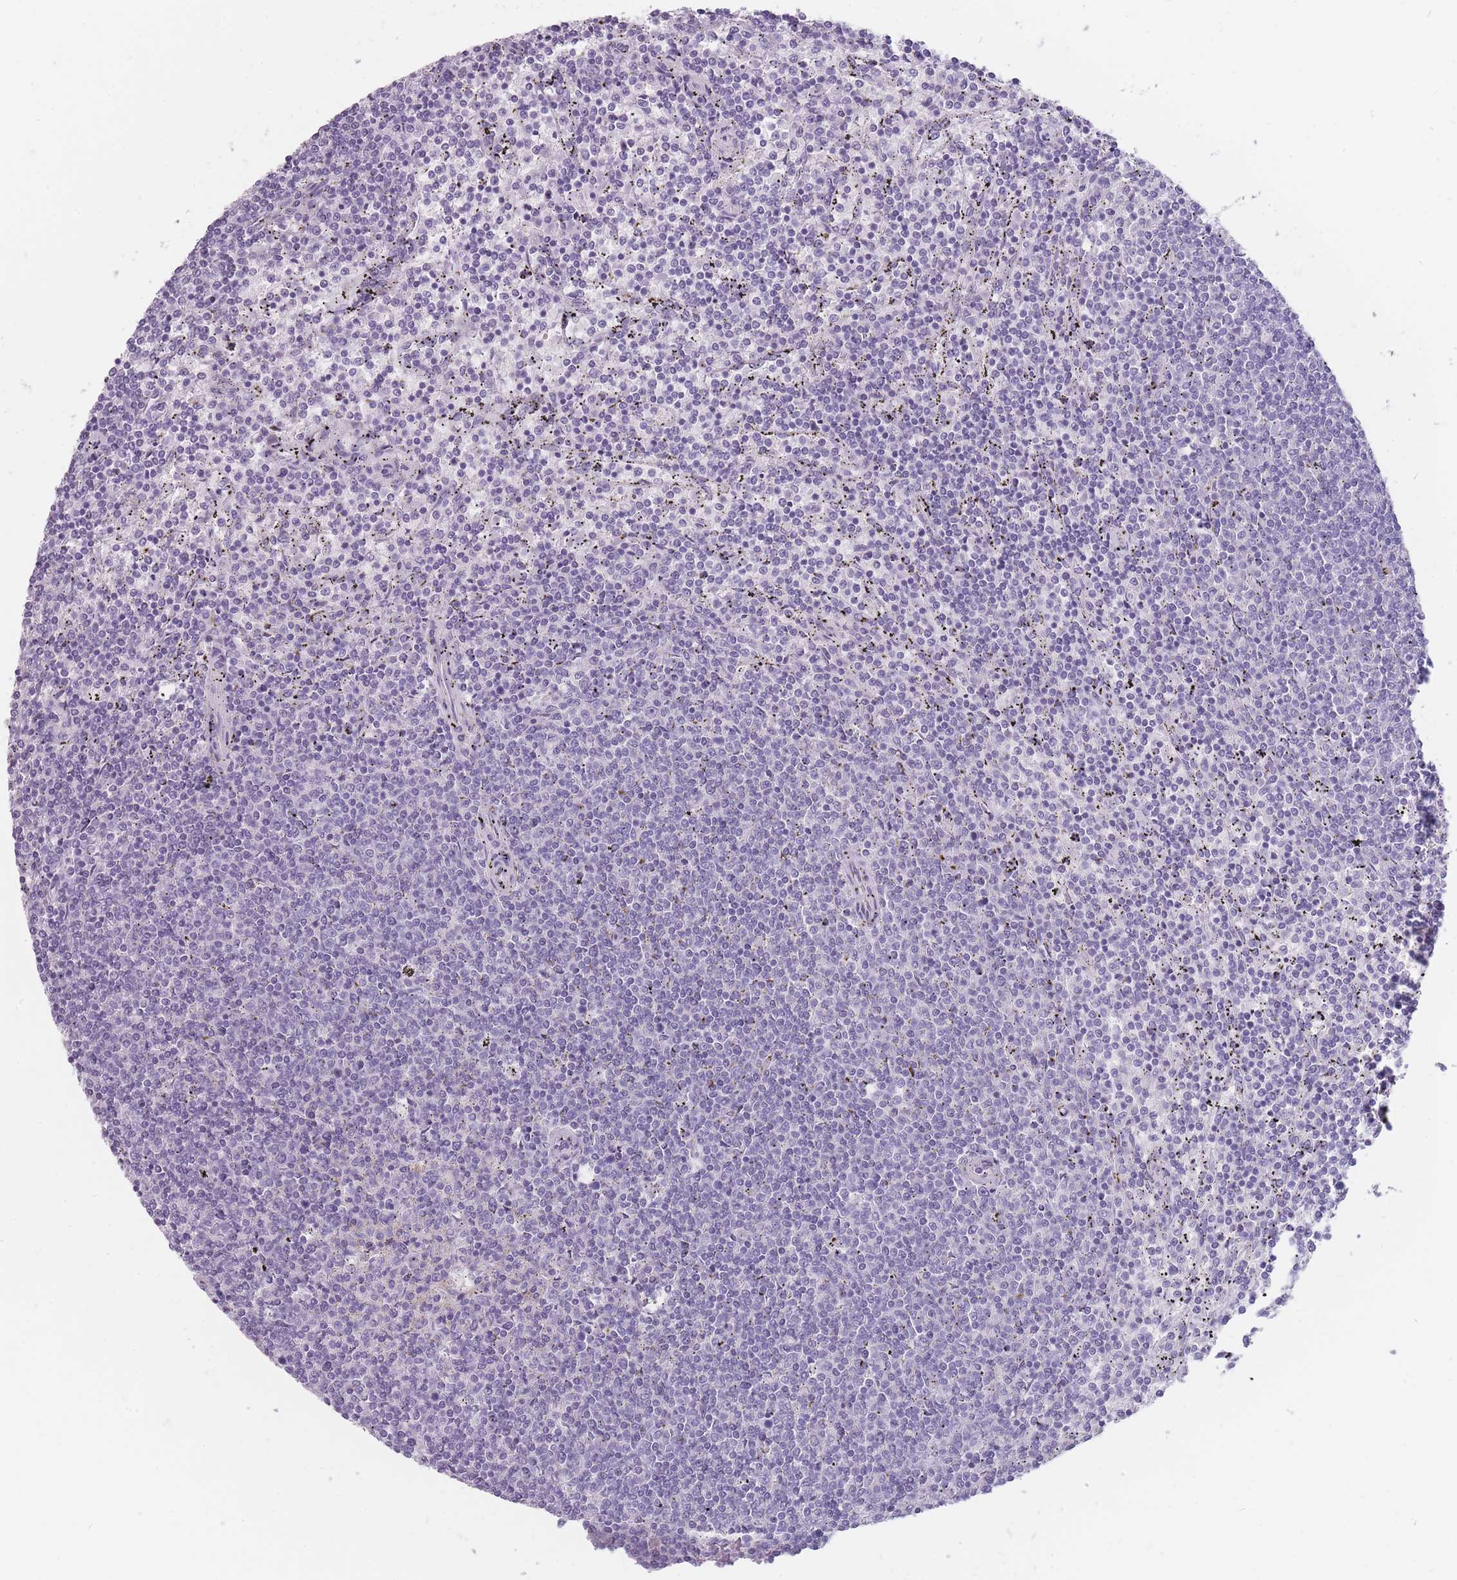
{"staining": {"intensity": "negative", "quantity": "none", "location": "none"}, "tissue": "lymphoma", "cell_type": "Tumor cells", "image_type": "cancer", "snomed": [{"axis": "morphology", "description": "Malignant lymphoma, non-Hodgkin's type, Low grade"}, {"axis": "topography", "description": "Spleen"}], "caption": "IHC of malignant lymphoma, non-Hodgkin's type (low-grade) displays no staining in tumor cells.", "gene": "CCNO", "patient": {"sex": "female", "age": 50}}